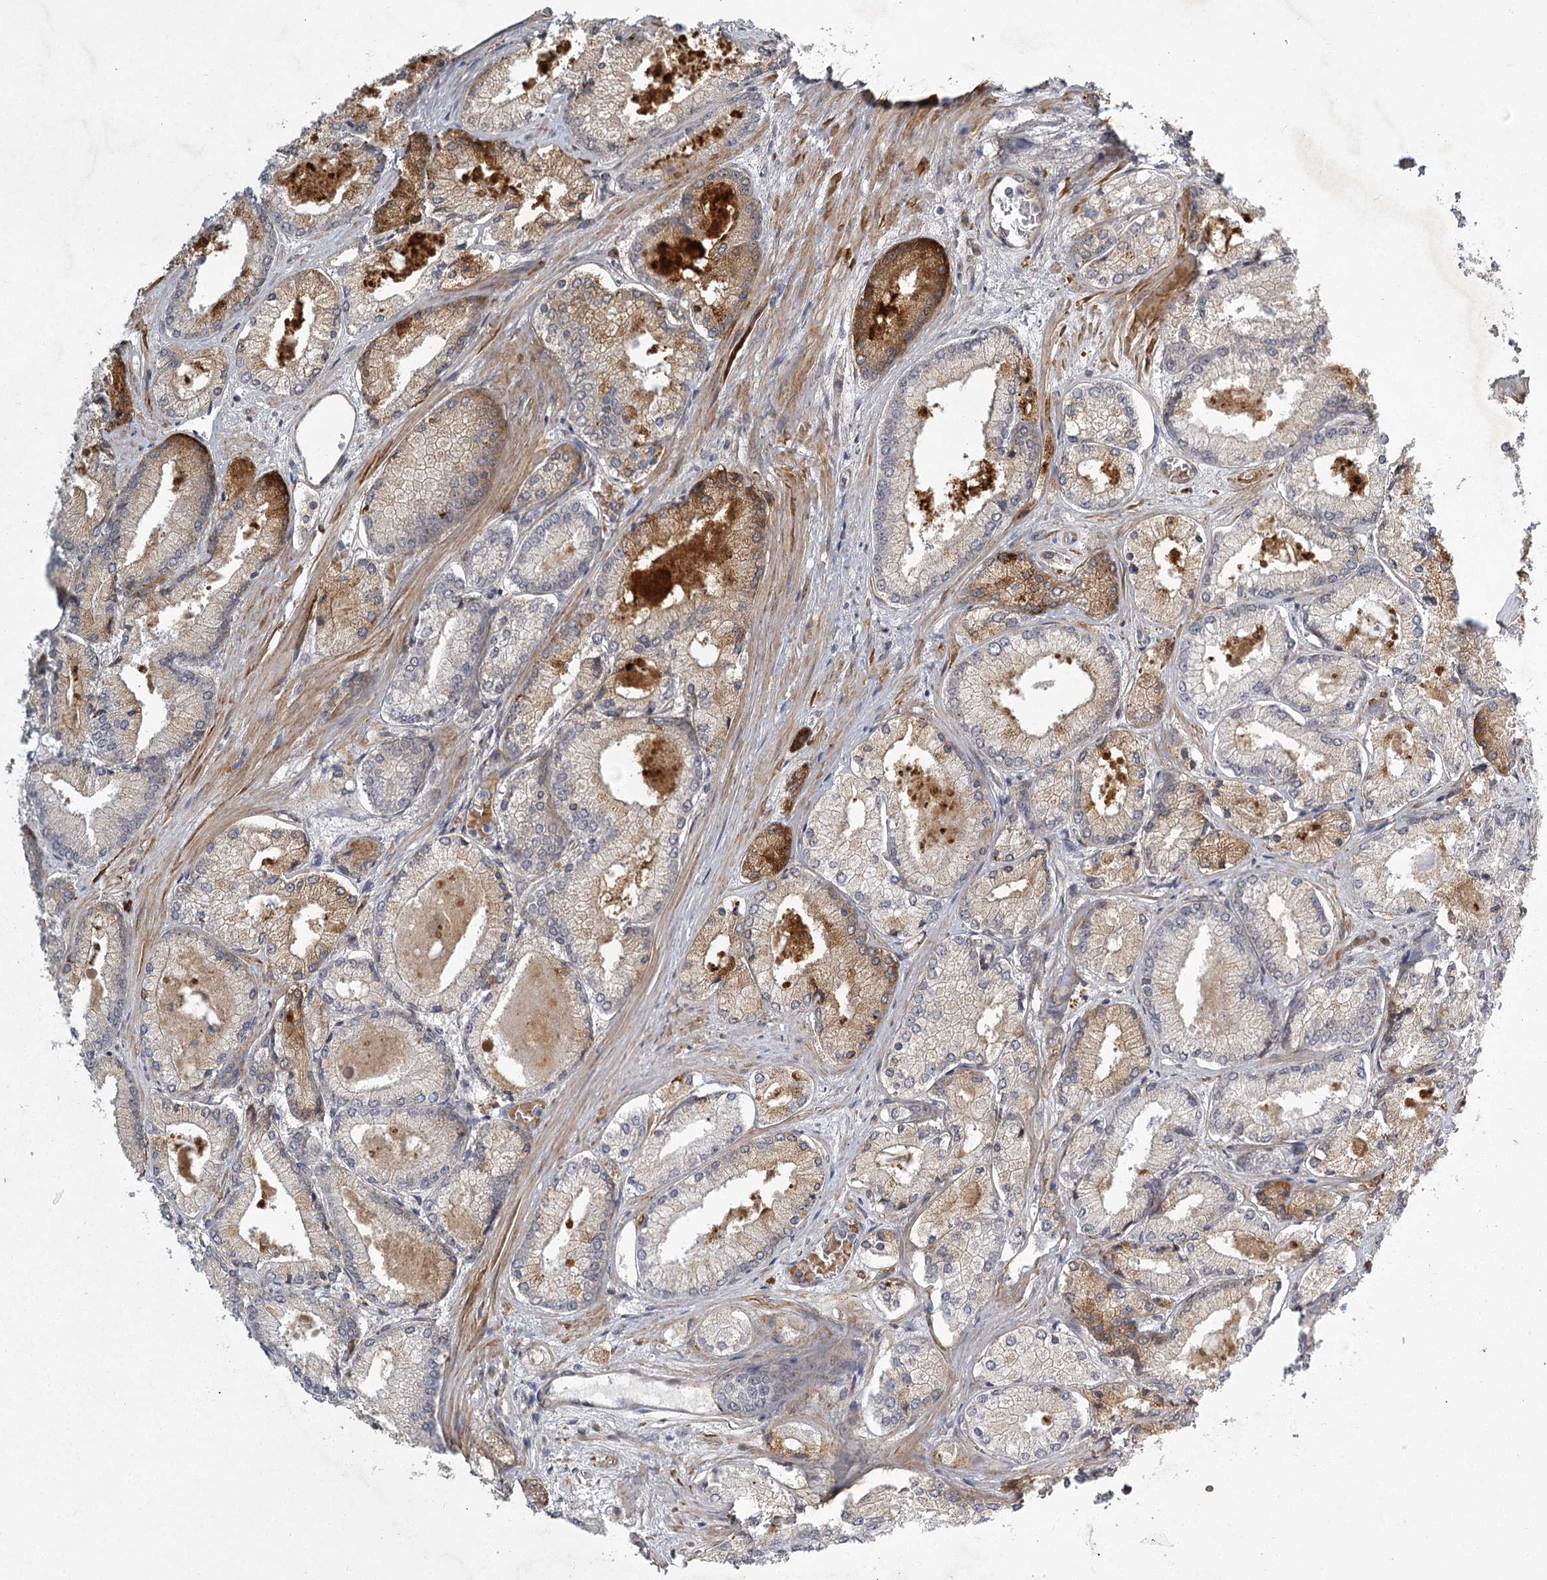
{"staining": {"intensity": "moderate", "quantity": "25%-75%", "location": "cytoplasmic/membranous"}, "tissue": "prostate cancer", "cell_type": "Tumor cells", "image_type": "cancer", "snomed": [{"axis": "morphology", "description": "Adenocarcinoma, Low grade"}, {"axis": "topography", "description": "Prostate"}], "caption": "This image reveals immunohistochemistry staining of human prostate adenocarcinoma (low-grade), with medium moderate cytoplasmic/membranous positivity in approximately 25%-75% of tumor cells.", "gene": "MEPE", "patient": {"sex": "male", "age": 74}}